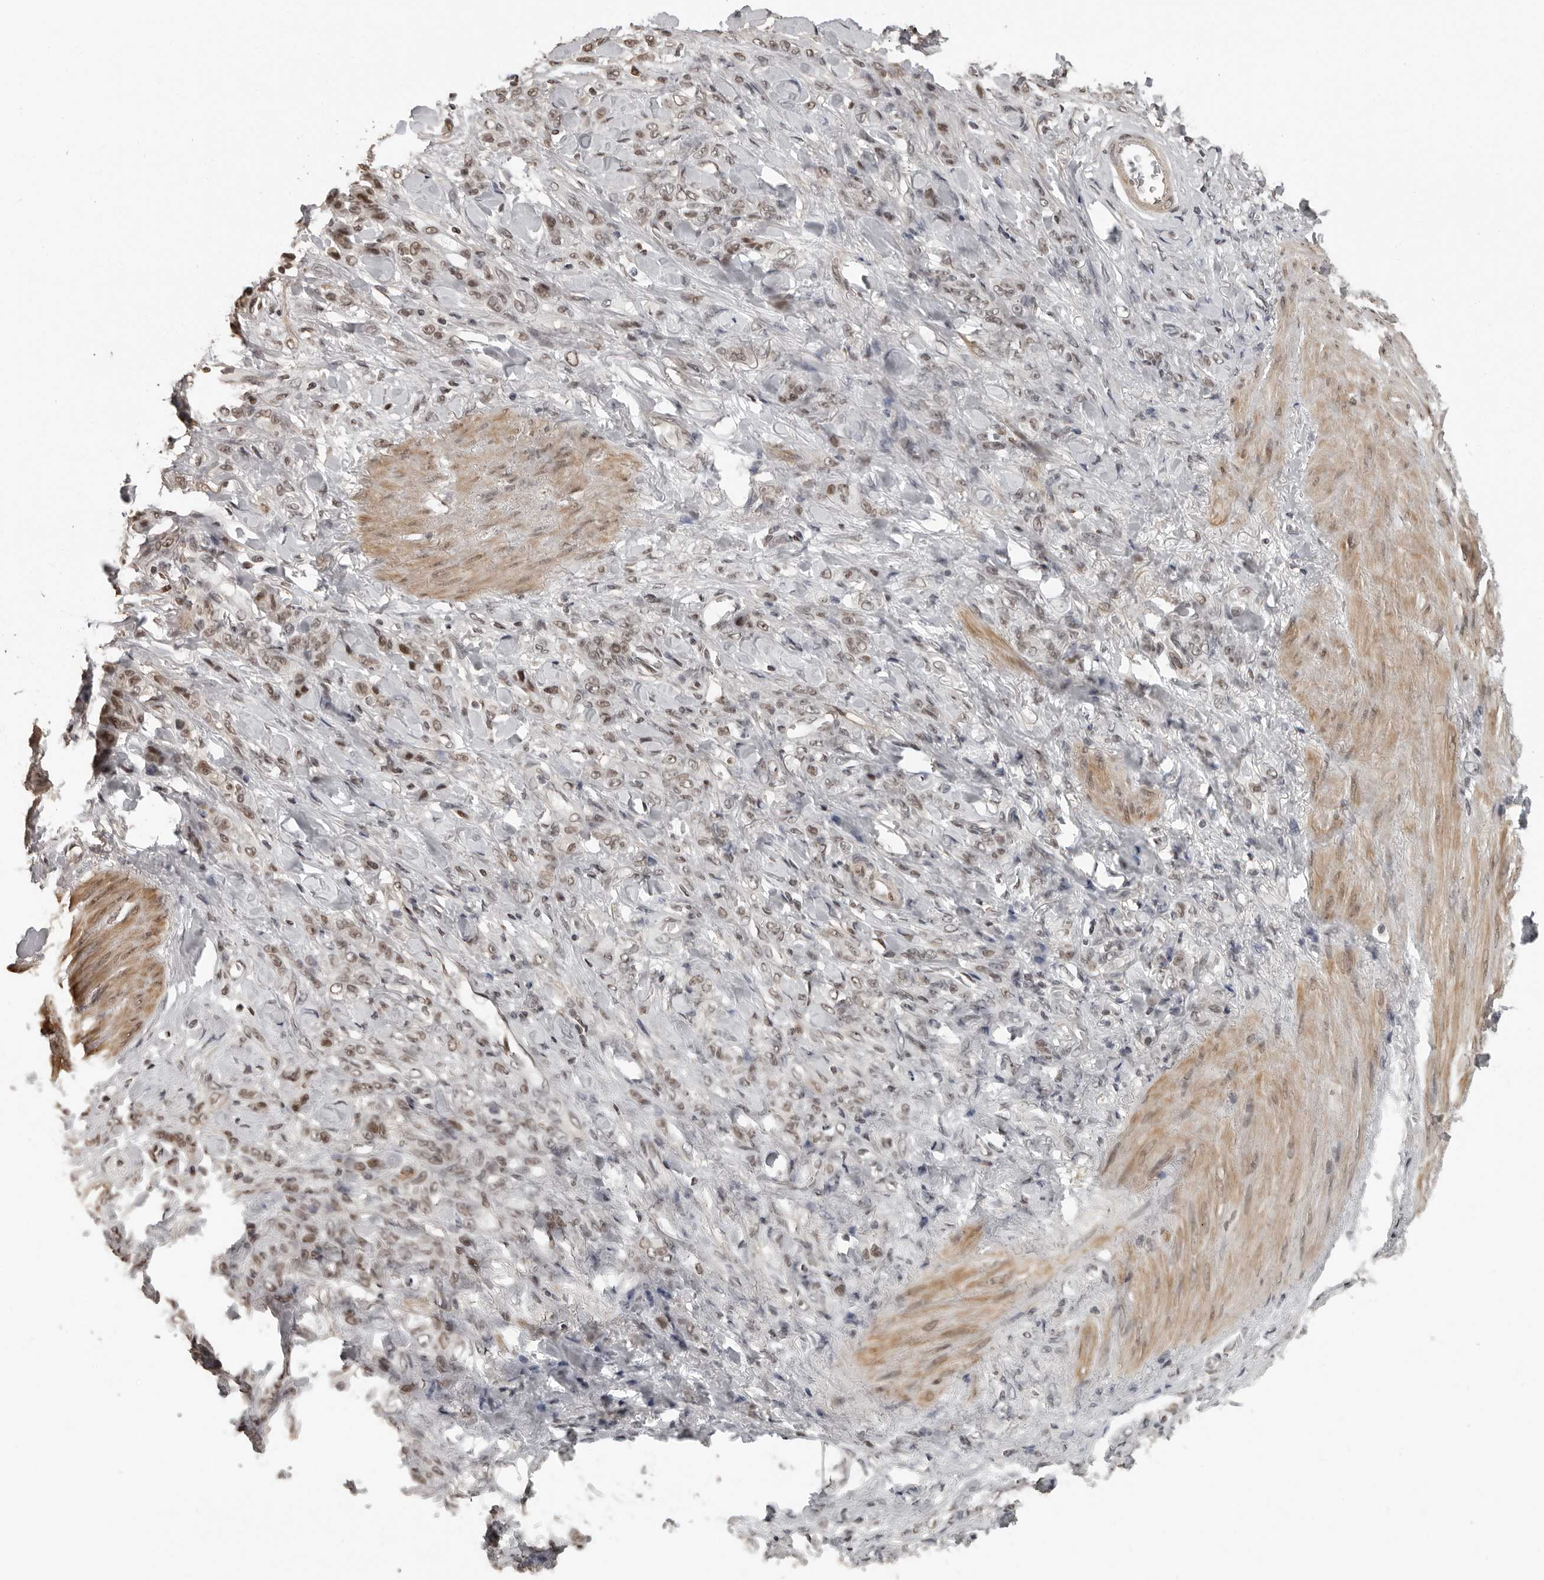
{"staining": {"intensity": "weak", "quantity": "25%-75%", "location": "nuclear"}, "tissue": "stomach cancer", "cell_type": "Tumor cells", "image_type": "cancer", "snomed": [{"axis": "morphology", "description": "Normal tissue, NOS"}, {"axis": "morphology", "description": "Adenocarcinoma, NOS"}, {"axis": "topography", "description": "Stomach"}], "caption": "Stomach adenocarcinoma tissue reveals weak nuclear positivity in approximately 25%-75% of tumor cells, visualized by immunohistochemistry.", "gene": "ORC1", "patient": {"sex": "male", "age": 82}}